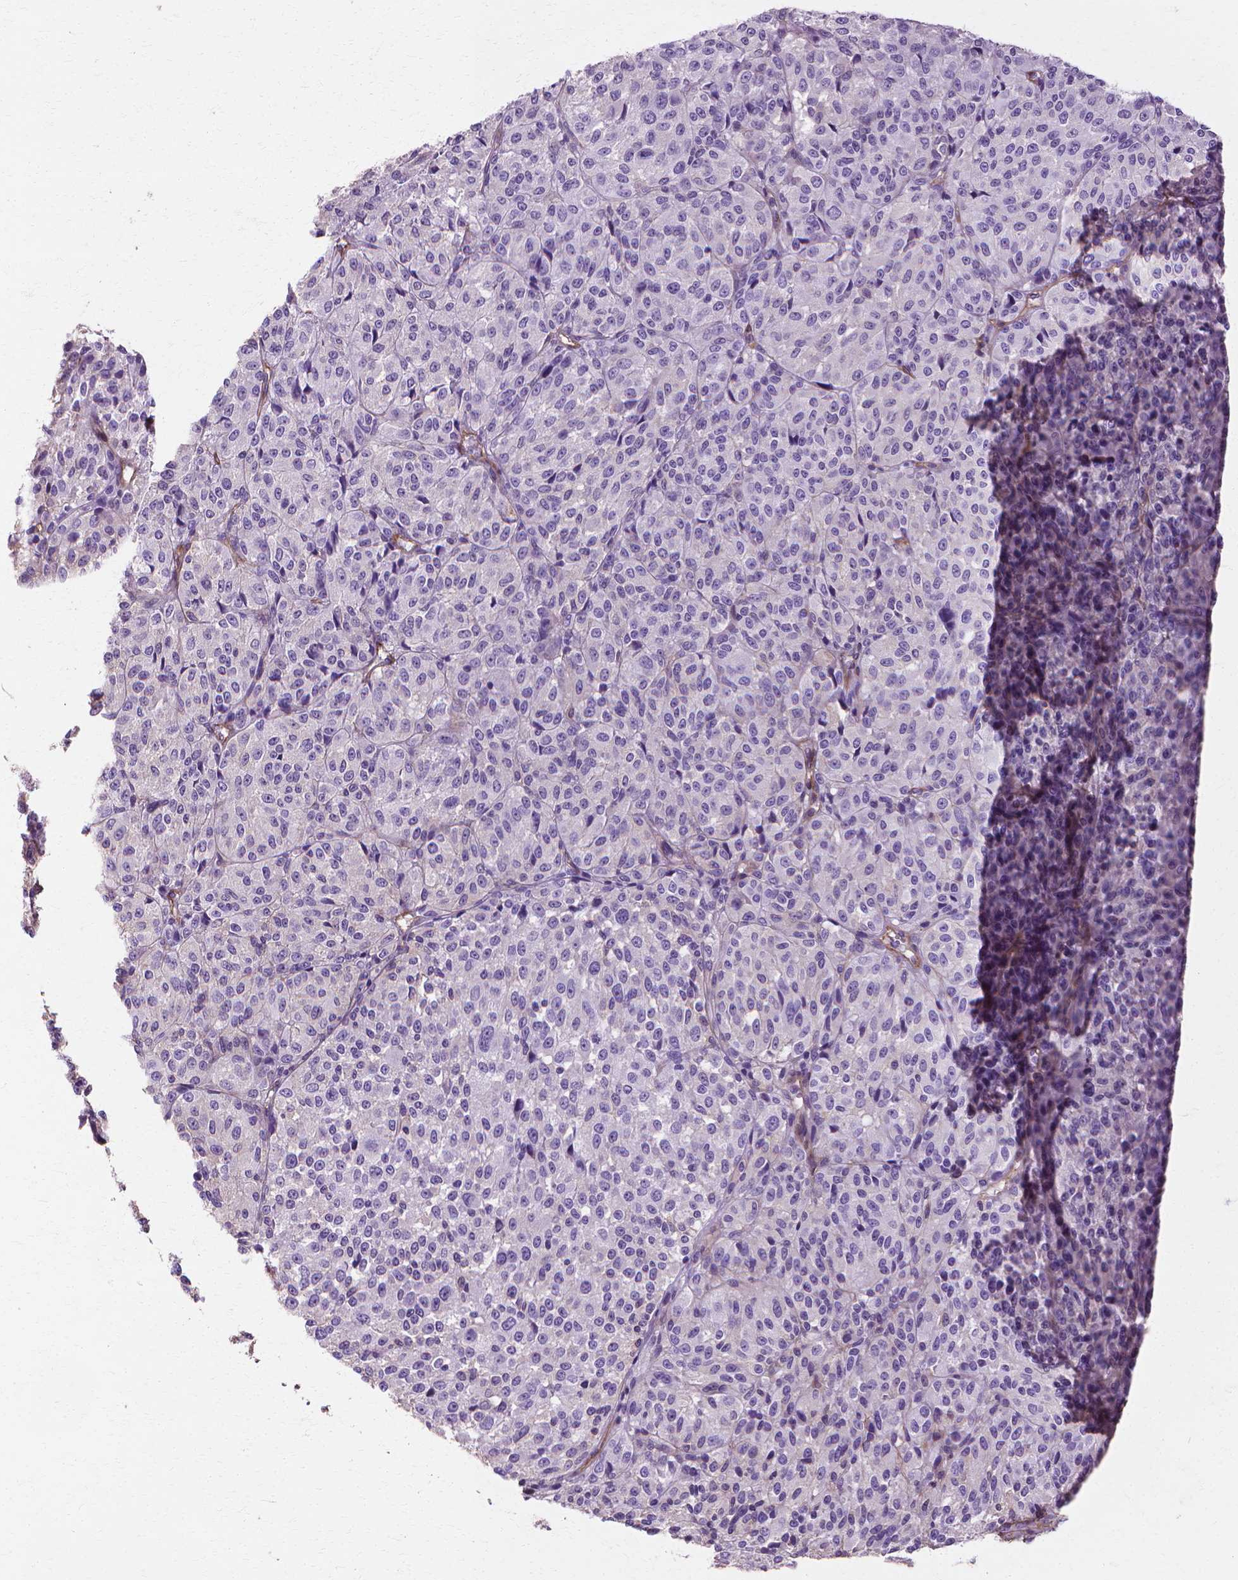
{"staining": {"intensity": "negative", "quantity": "none", "location": "none"}, "tissue": "melanoma", "cell_type": "Tumor cells", "image_type": "cancer", "snomed": [{"axis": "morphology", "description": "Malignant melanoma, Metastatic site"}, {"axis": "topography", "description": "Brain"}], "caption": "Human malignant melanoma (metastatic site) stained for a protein using immunohistochemistry (IHC) exhibits no staining in tumor cells.", "gene": "CFAP157", "patient": {"sex": "female", "age": 56}}